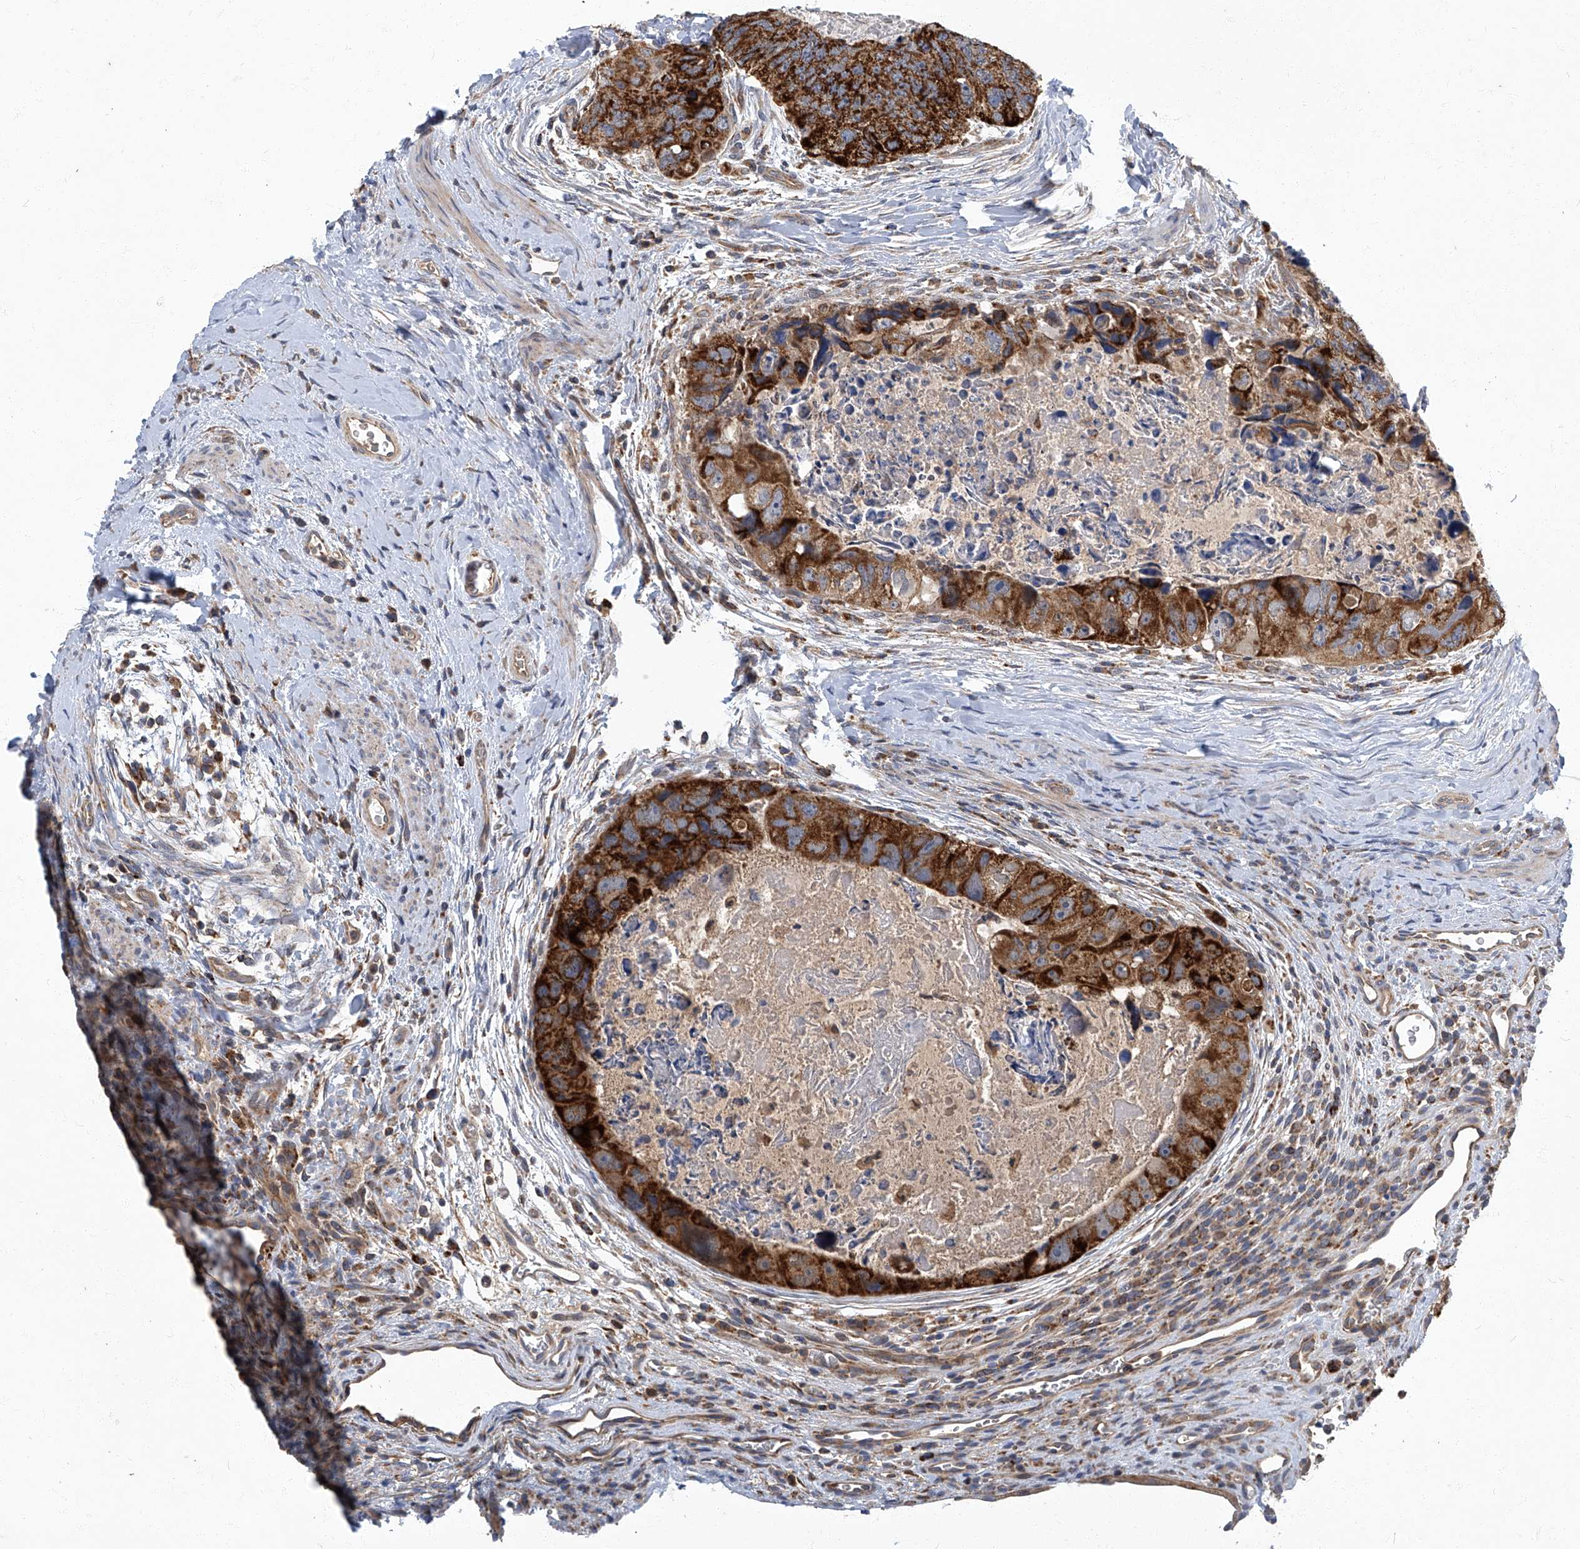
{"staining": {"intensity": "strong", "quantity": ">75%", "location": "cytoplasmic/membranous"}, "tissue": "colorectal cancer", "cell_type": "Tumor cells", "image_type": "cancer", "snomed": [{"axis": "morphology", "description": "Adenocarcinoma, NOS"}, {"axis": "topography", "description": "Rectum"}], "caption": "Colorectal adenocarcinoma was stained to show a protein in brown. There is high levels of strong cytoplasmic/membranous positivity in approximately >75% of tumor cells.", "gene": "TNFRSF13B", "patient": {"sex": "male", "age": 59}}